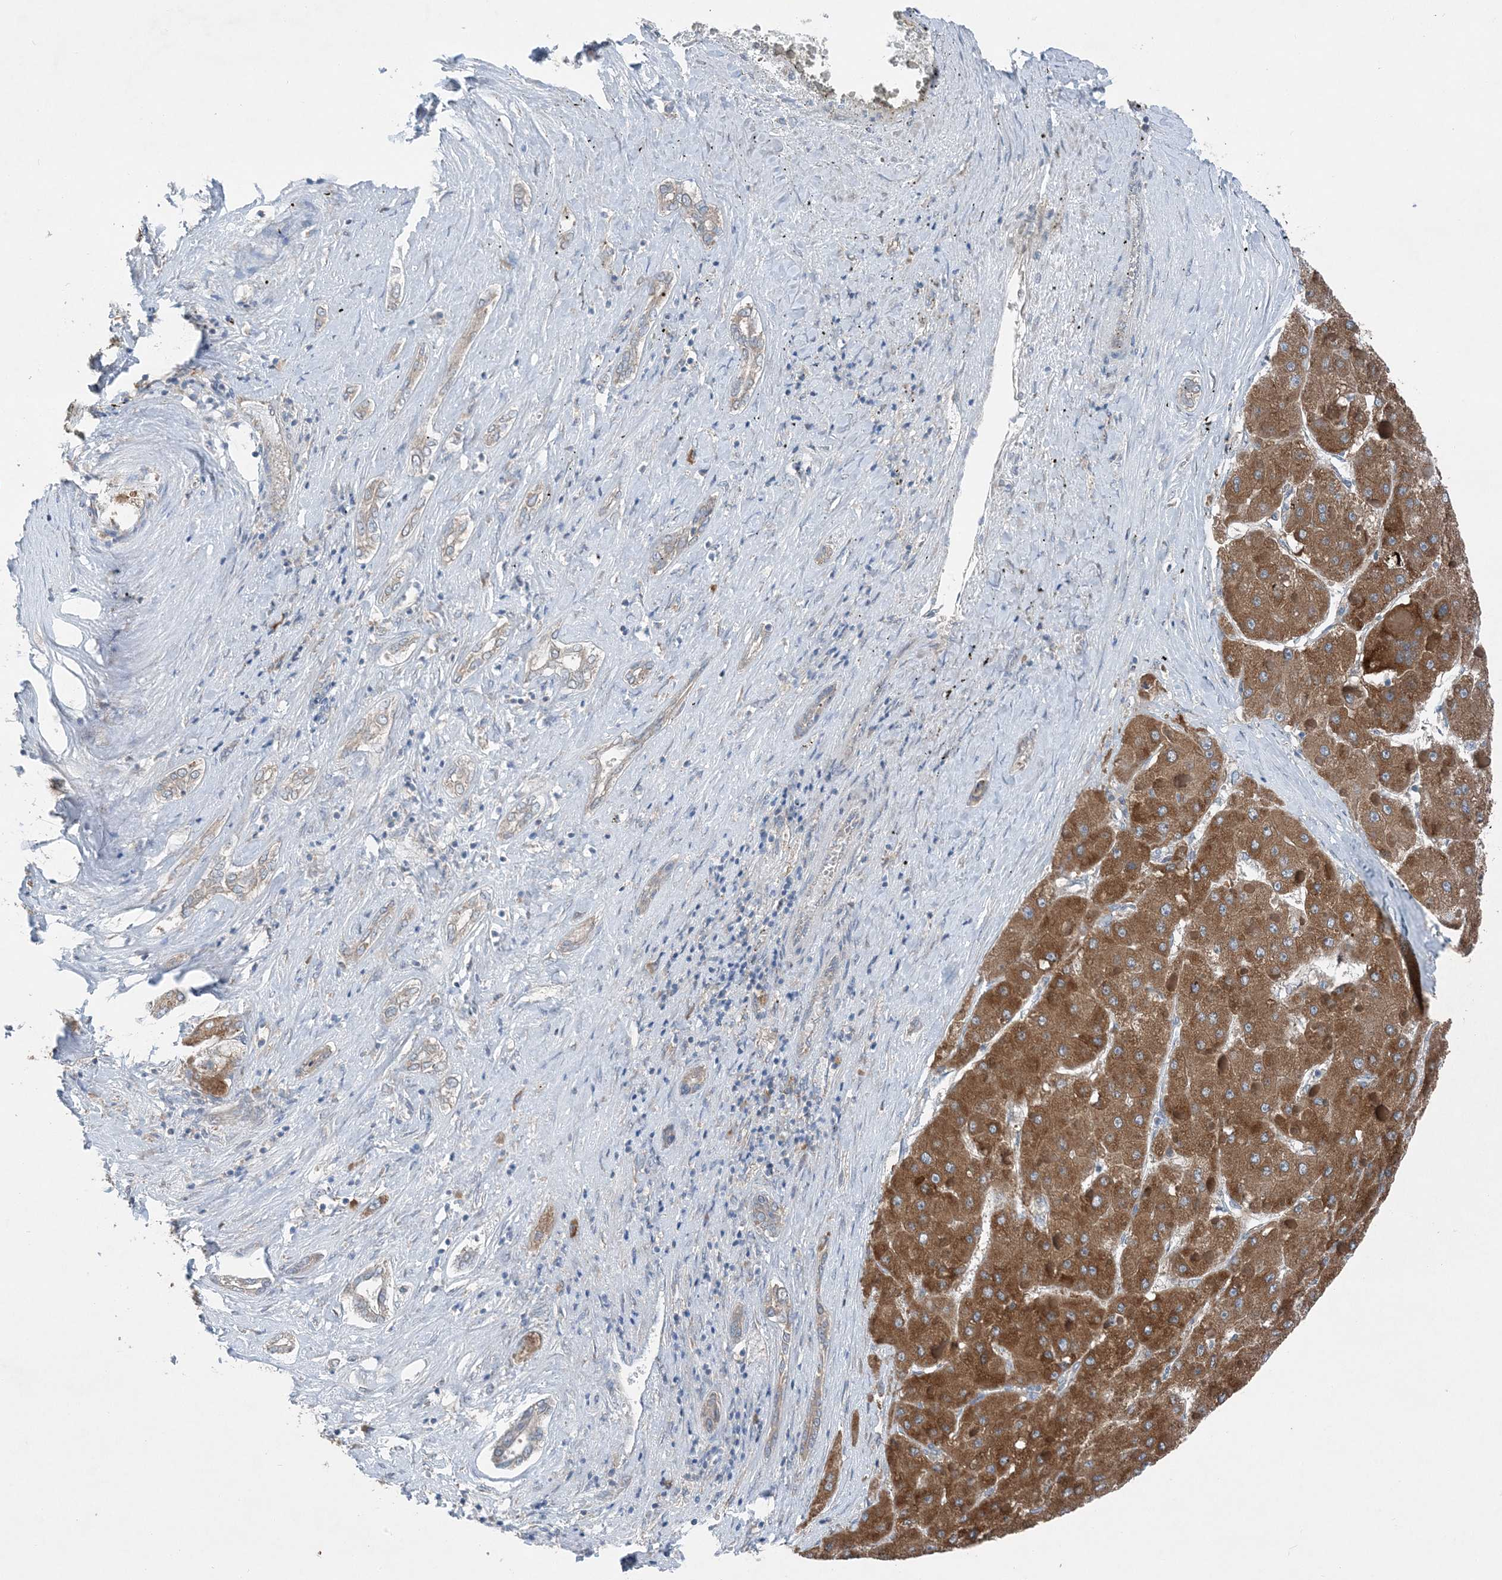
{"staining": {"intensity": "moderate", "quantity": ">75%", "location": "cytoplasmic/membranous"}, "tissue": "liver cancer", "cell_type": "Tumor cells", "image_type": "cancer", "snomed": [{"axis": "morphology", "description": "Carcinoma, Hepatocellular, NOS"}, {"axis": "topography", "description": "Liver"}], "caption": "Immunohistochemistry histopathology image of neoplastic tissue: human liver hepatocellular carcinoma stained using immunohistochemistry (IHC) exhibits medium levels of moderate protein expression localized specifically in the cytoplasmic/membranous of tumor cells, appearing as a cytoplasmic/membranous brown color.", "gene": "DHX30", "patient": {"sex": "female", "age": 73}}